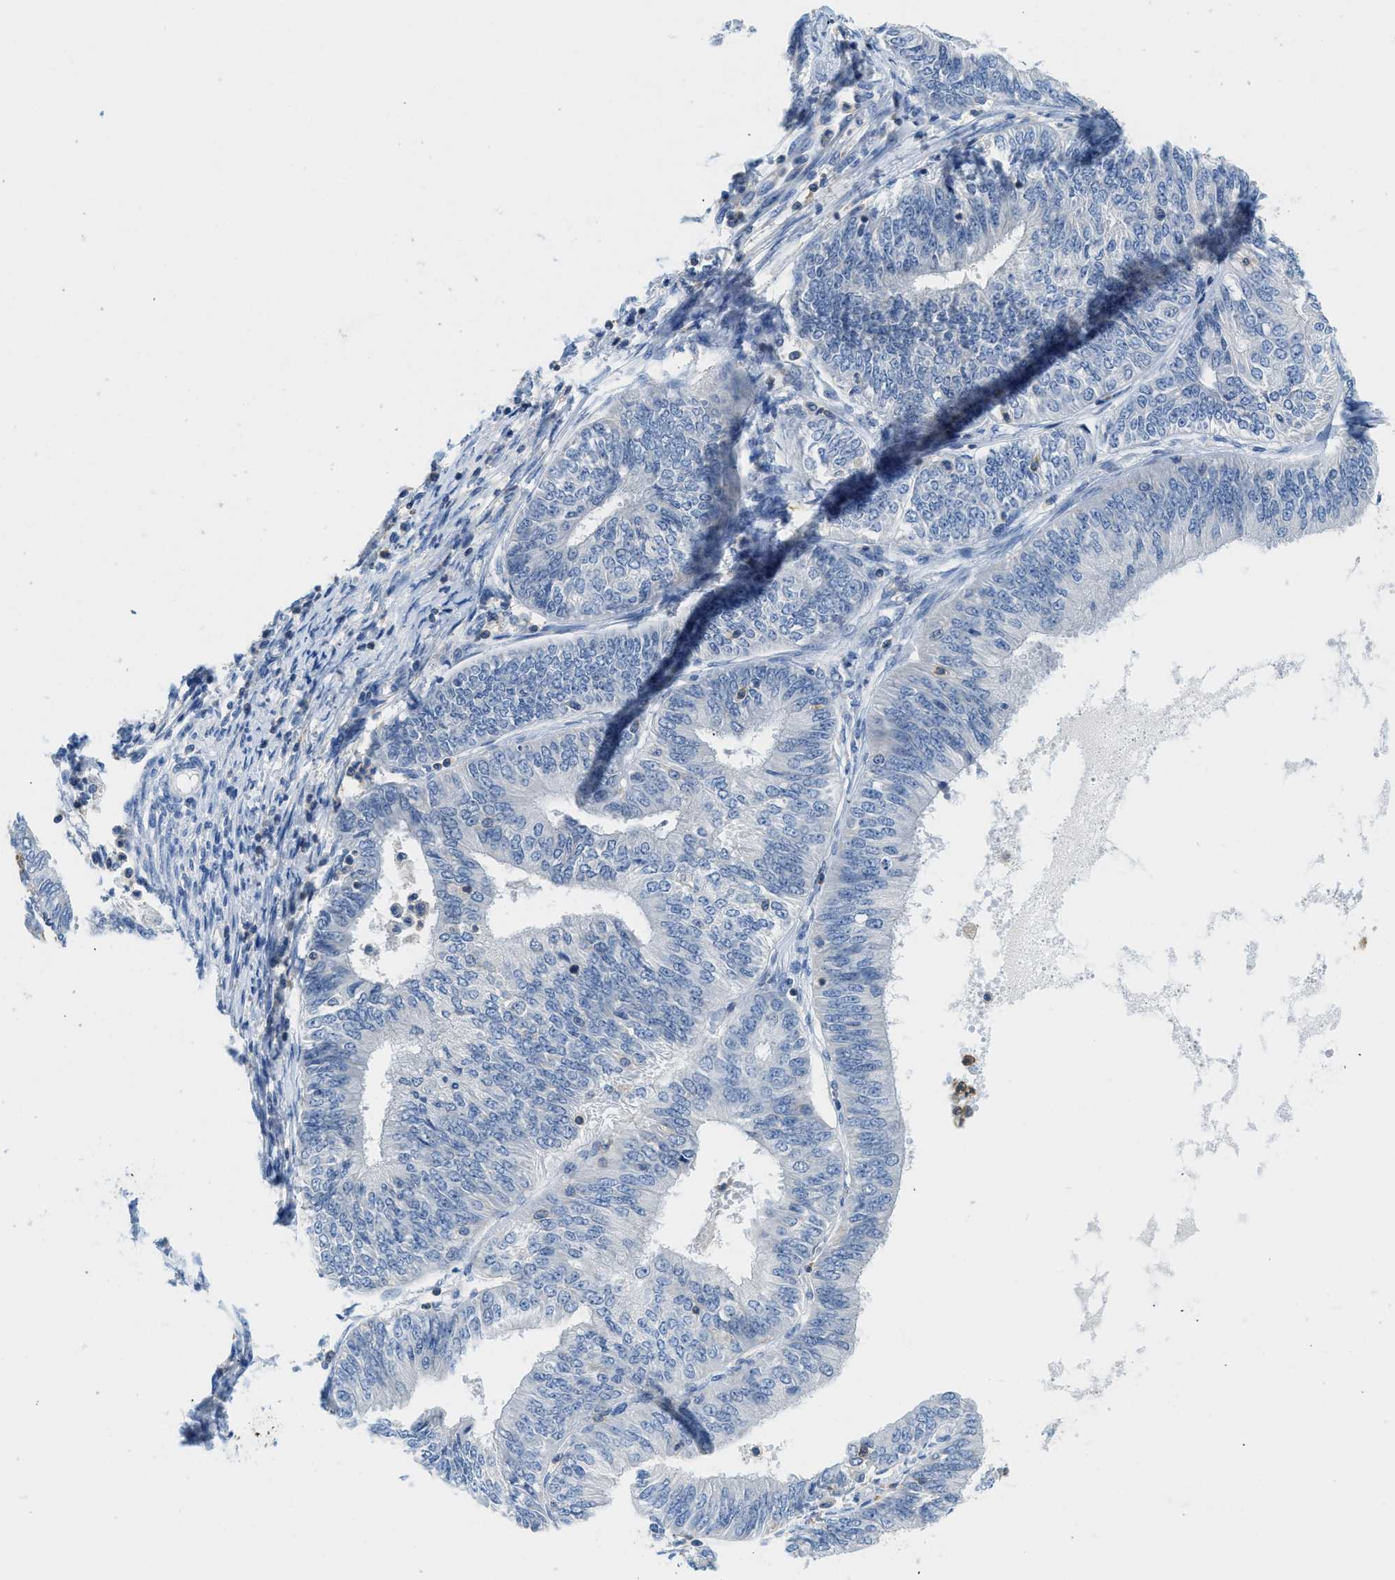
{"staining": {"intensity": "negative", "quantity": "none", "location": "none"}, "tissue": "endometrial cancer", "cell_type": "Tumor cells", "image_type": "cancer", "snomed": [{"axis": "morphology", "description": "Adenocarcinoma, NOS"}, {"axis": "topography", "description": "Endometrium"}], "caption": "Human endometrial cancer stained for a protein using immunohistochemistry (IHC) exhibits no expression in tumor cells.", "gene": "FAM151A", "patient": {"sex": "female", "age": 58}}